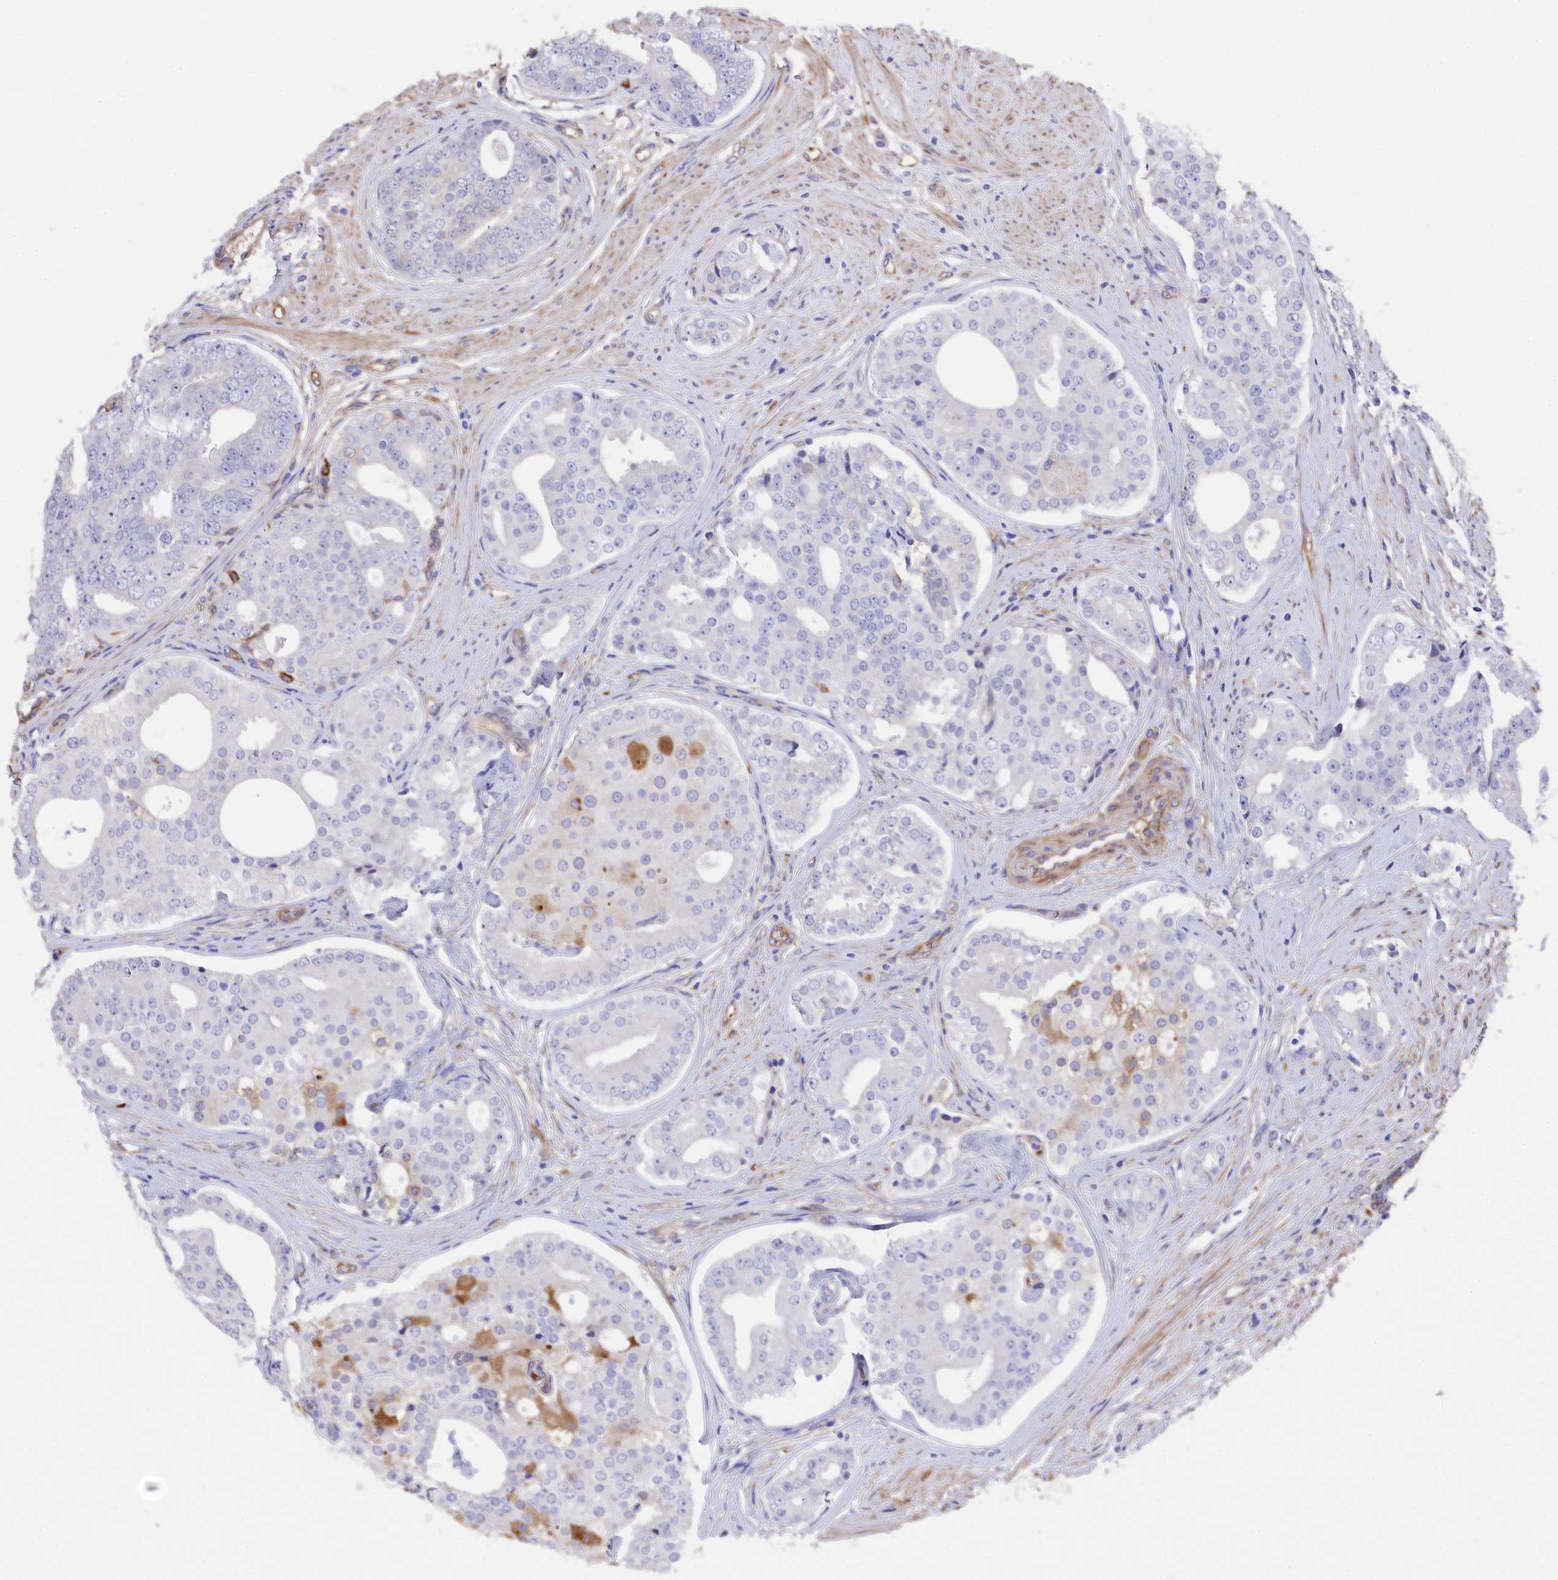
{"staining": {"intensity": "moderate", "quantity": "<25%", "location": "cytoplasmic/membranous"}, "tissue": "prostate cancer", "cell_type": "Tumor cells", "image_type": "cancer", "snomed": [{"axis": "morphology", "description": "Adenocarcinoma, High grade"}, {"axis": "topography", "description": "Prostate"}], "caption": "Prostate adenocarcinoma (high-grade) tissue reveals moderate cytoplasmic/membranous positivity in about <25% of tumor cells, visualized by immunohistochemistry.", "gene": "LHFPL4", "patient": {"sex": "male", "age": 56}}